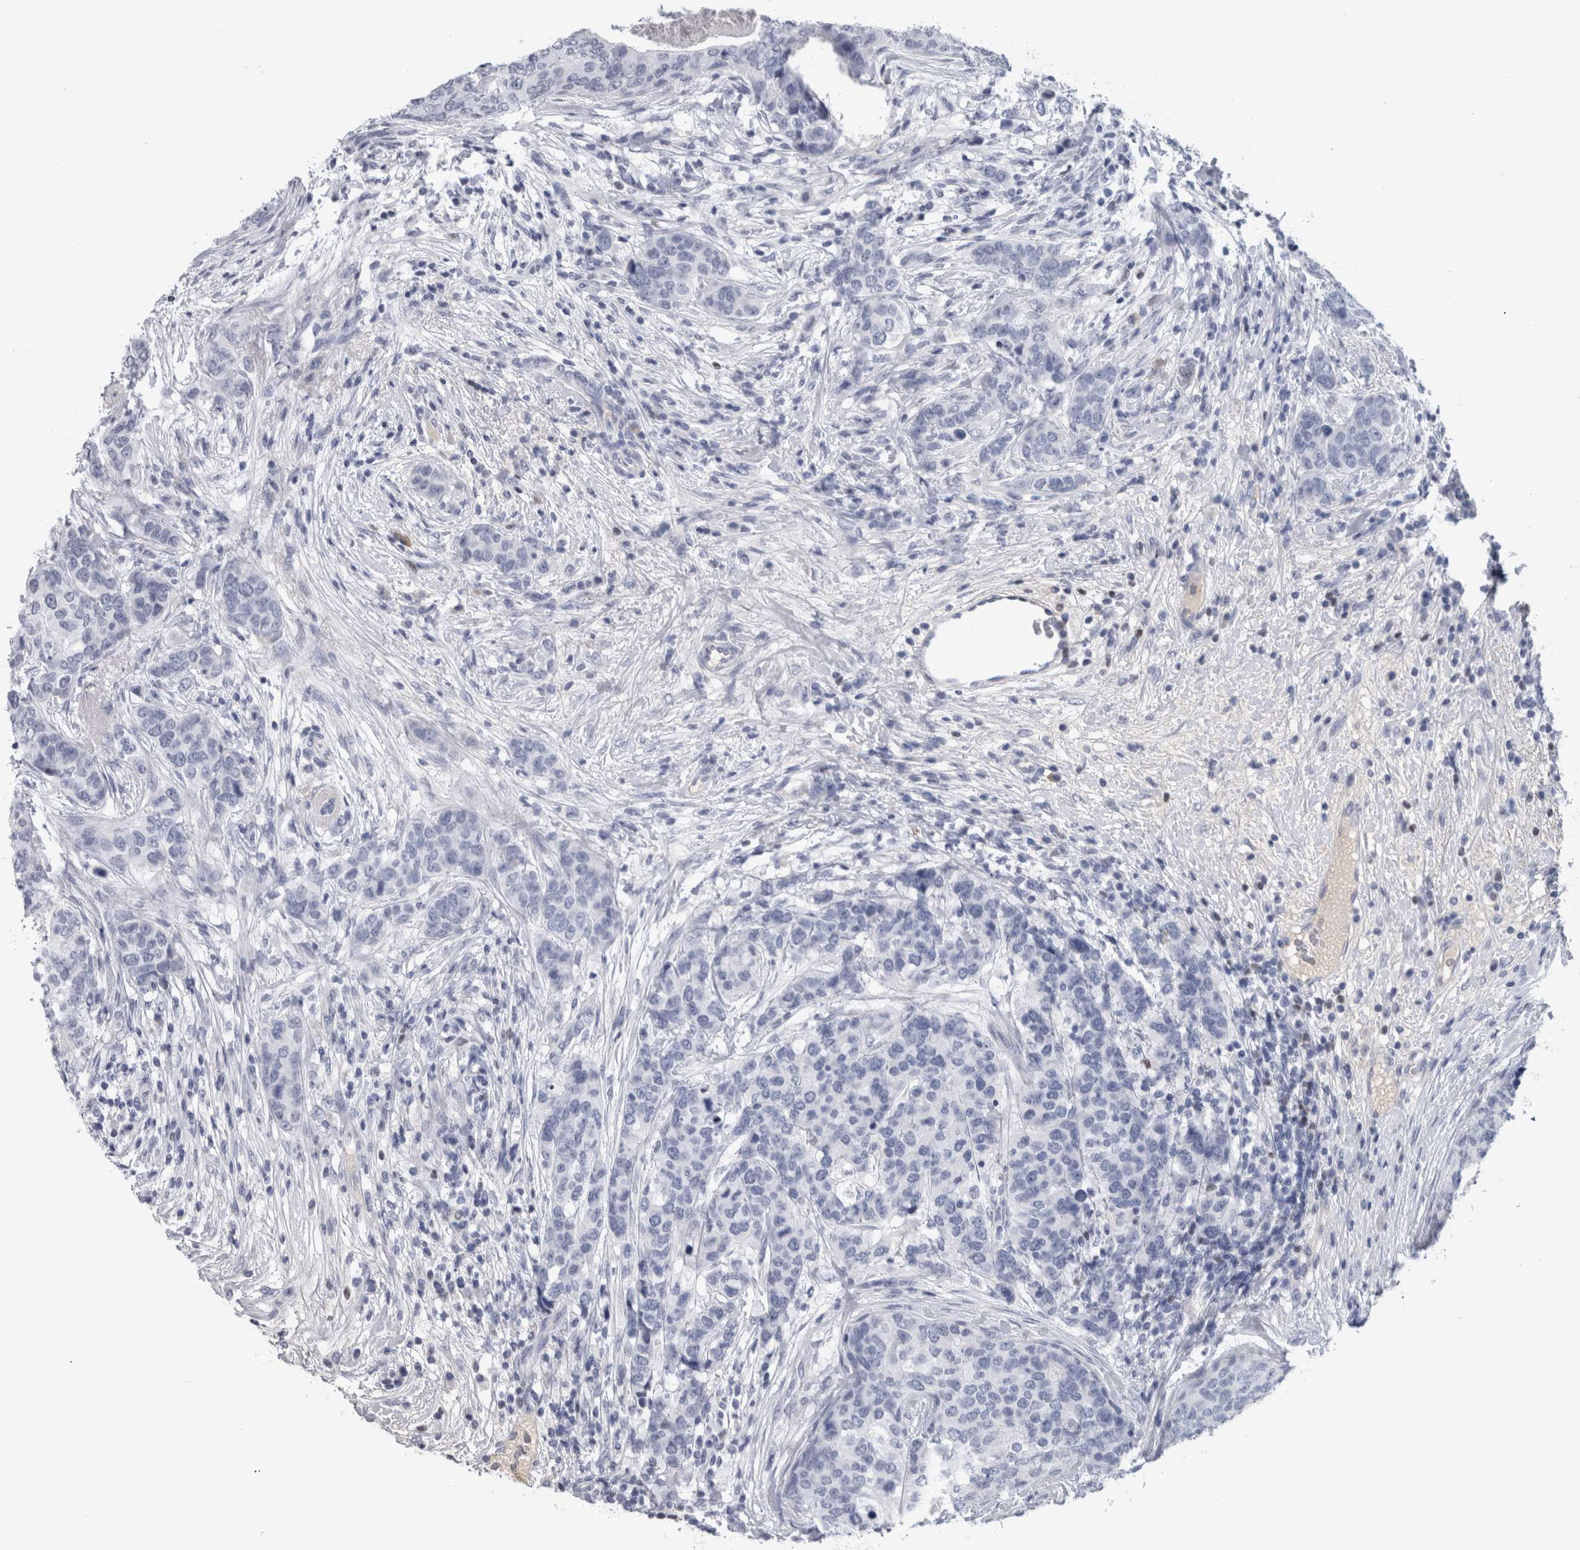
{"staining": {"intensity": "negative", "quantity": "none", "location": "none"}, "tissue": "breast cancer", "cell_type": "Tumor cells", "image_type": "cancer", "snomed": [{"axis": "morphology", "description": "Lobular carcinoma"}, {"axis": "topography", "description": "Breast"}], "caption": "Immunohistochemistry (IHC) photomicrograph of neoplastic tissue: human lobular carcinoma (breast) stained with DAB displays no significant protein staining in tumor cells.", "gene": "PAX5", "patient": {"sex": "female", "age": 59}}